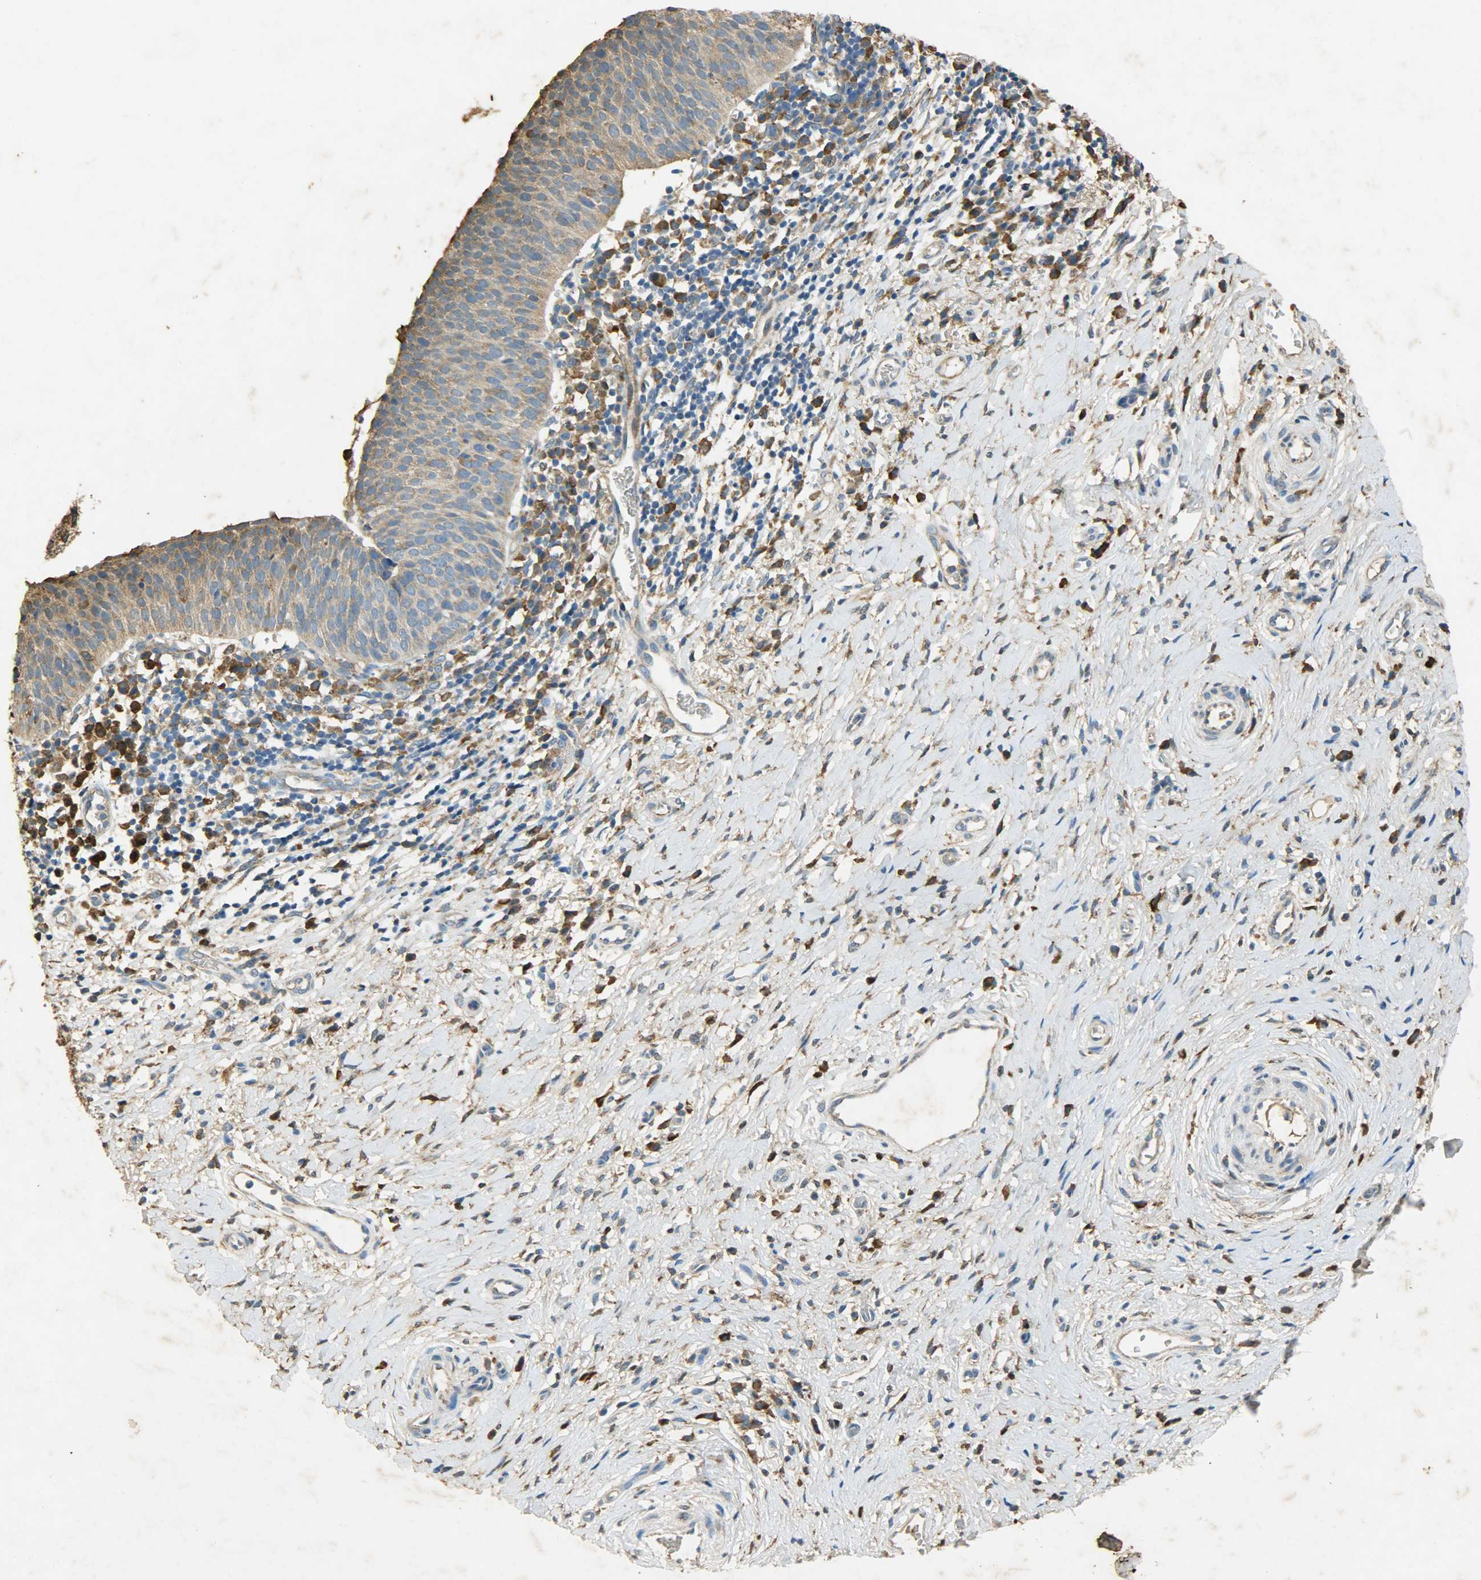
{"staining": {"intensity": "moderate", "quantity": ">75%", "location": "cytoplasmic/membranous"}, "tissue": "cervical cancer", "cell_type": "Tumor cells", "image_type": "cancer", "snomed": [{"axis": "morphology", "description": "Normal tissue, NOS"}, {"axis": "morphology", "description": "Squamous cell carcinoma, NOS"}, {"axis": "topography", "description": "Cervix"}], "caption": "Immunohistochemistry of human cervical cancer exhibits medium levels of moderate cytoplasmic/membranous expression in about >75% of tumor cells.", "gene": "HSPA5", "patient": {"sex": "female", "age": 39}}